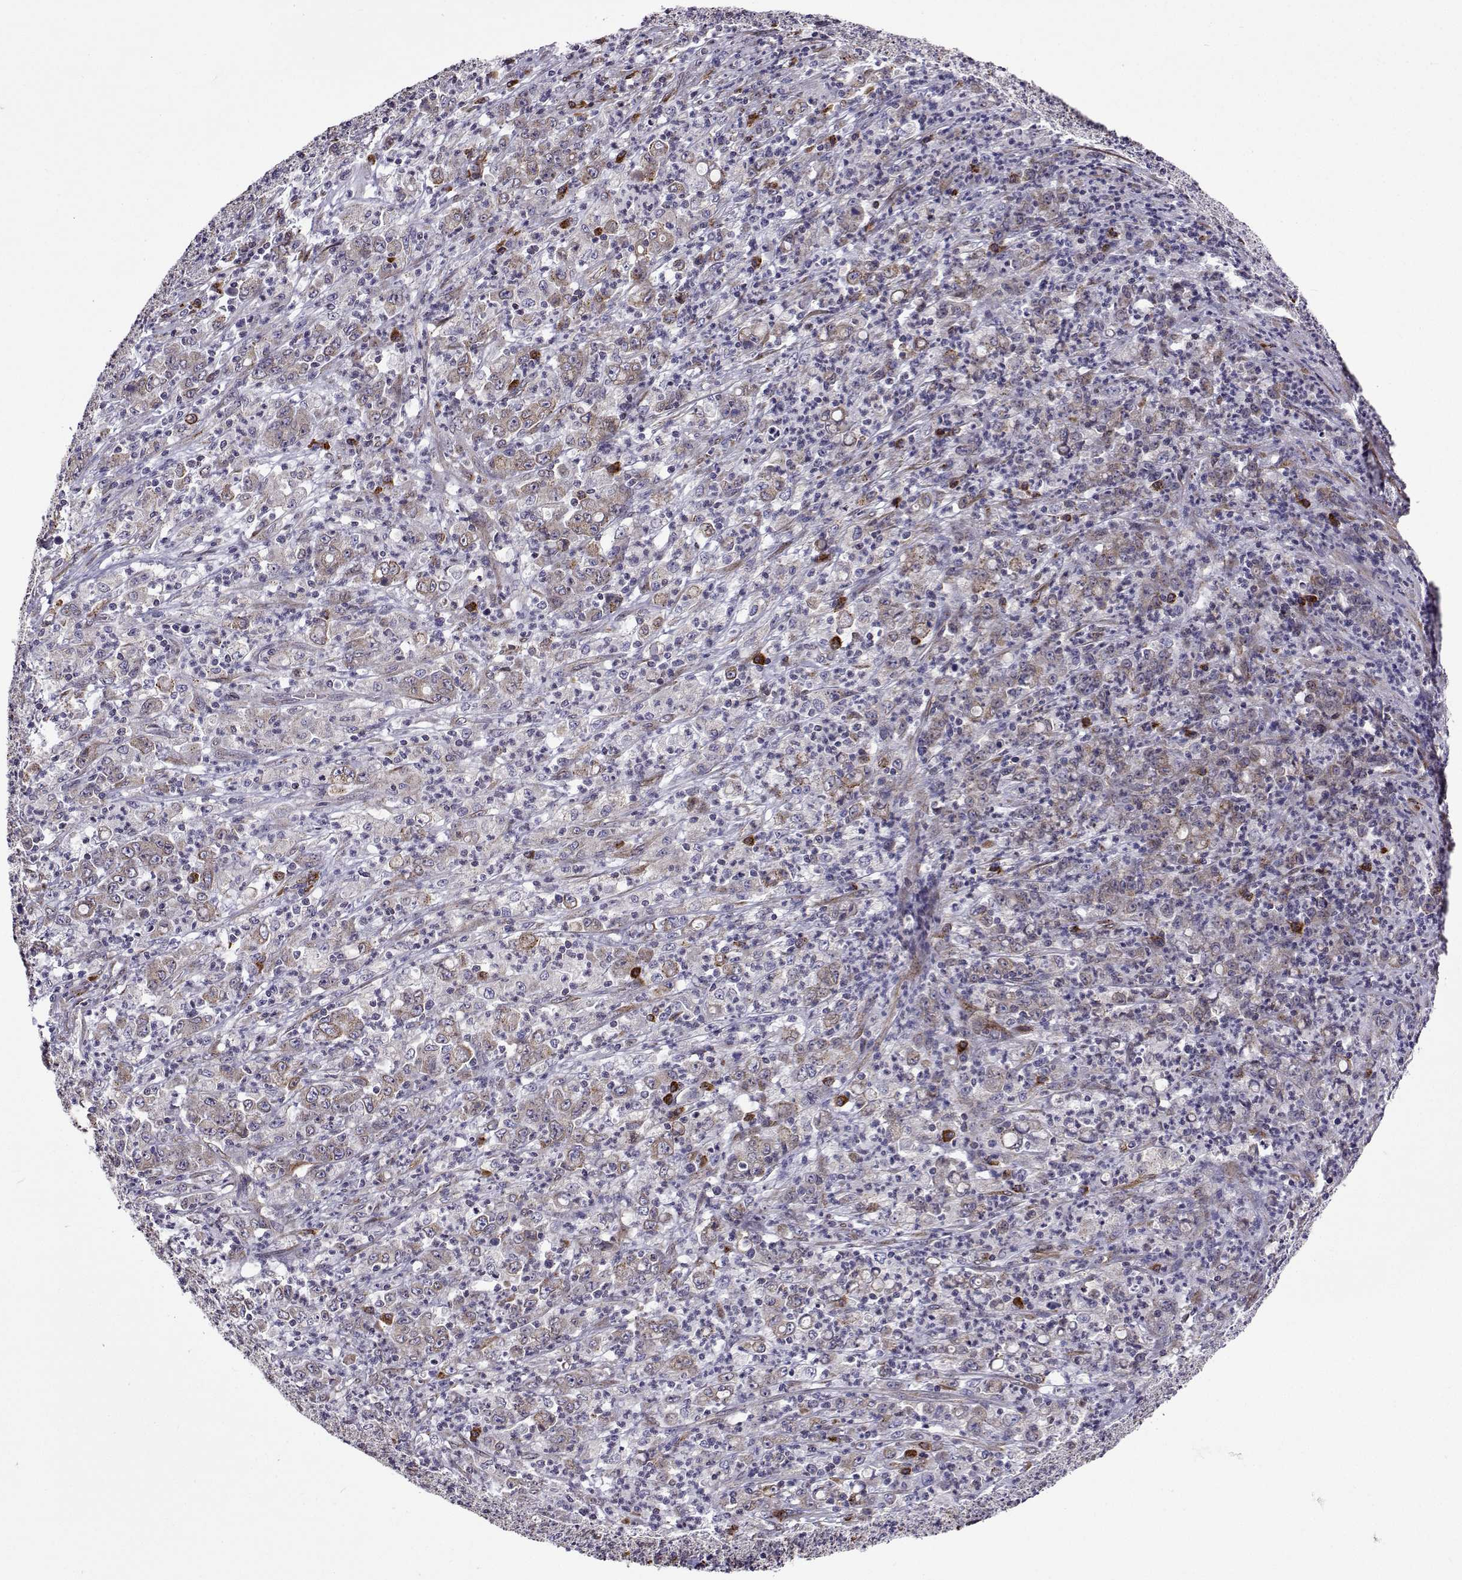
{"staining": {"intensity": "negative", "quantity": "none", "location": "none"}, "tissue": "stomach cancer", "cell_type": "Tumor cells", "image_type": "cancer", "snomed": [{"axis": "morphology", "description": "Adenocarcinoma, NOS"}, {"axis": "topography", "description": "Stomach, lower"}], "caption": "This micrograph is of stomach cancer stained with immunohistochemistry (IHC) to label a protein in brown with the nuclei are counter-stained blue. There is no positivity in tumor cells.", "gene": "PGRMC2", "patient": {"sex": "female", "age": 71}}